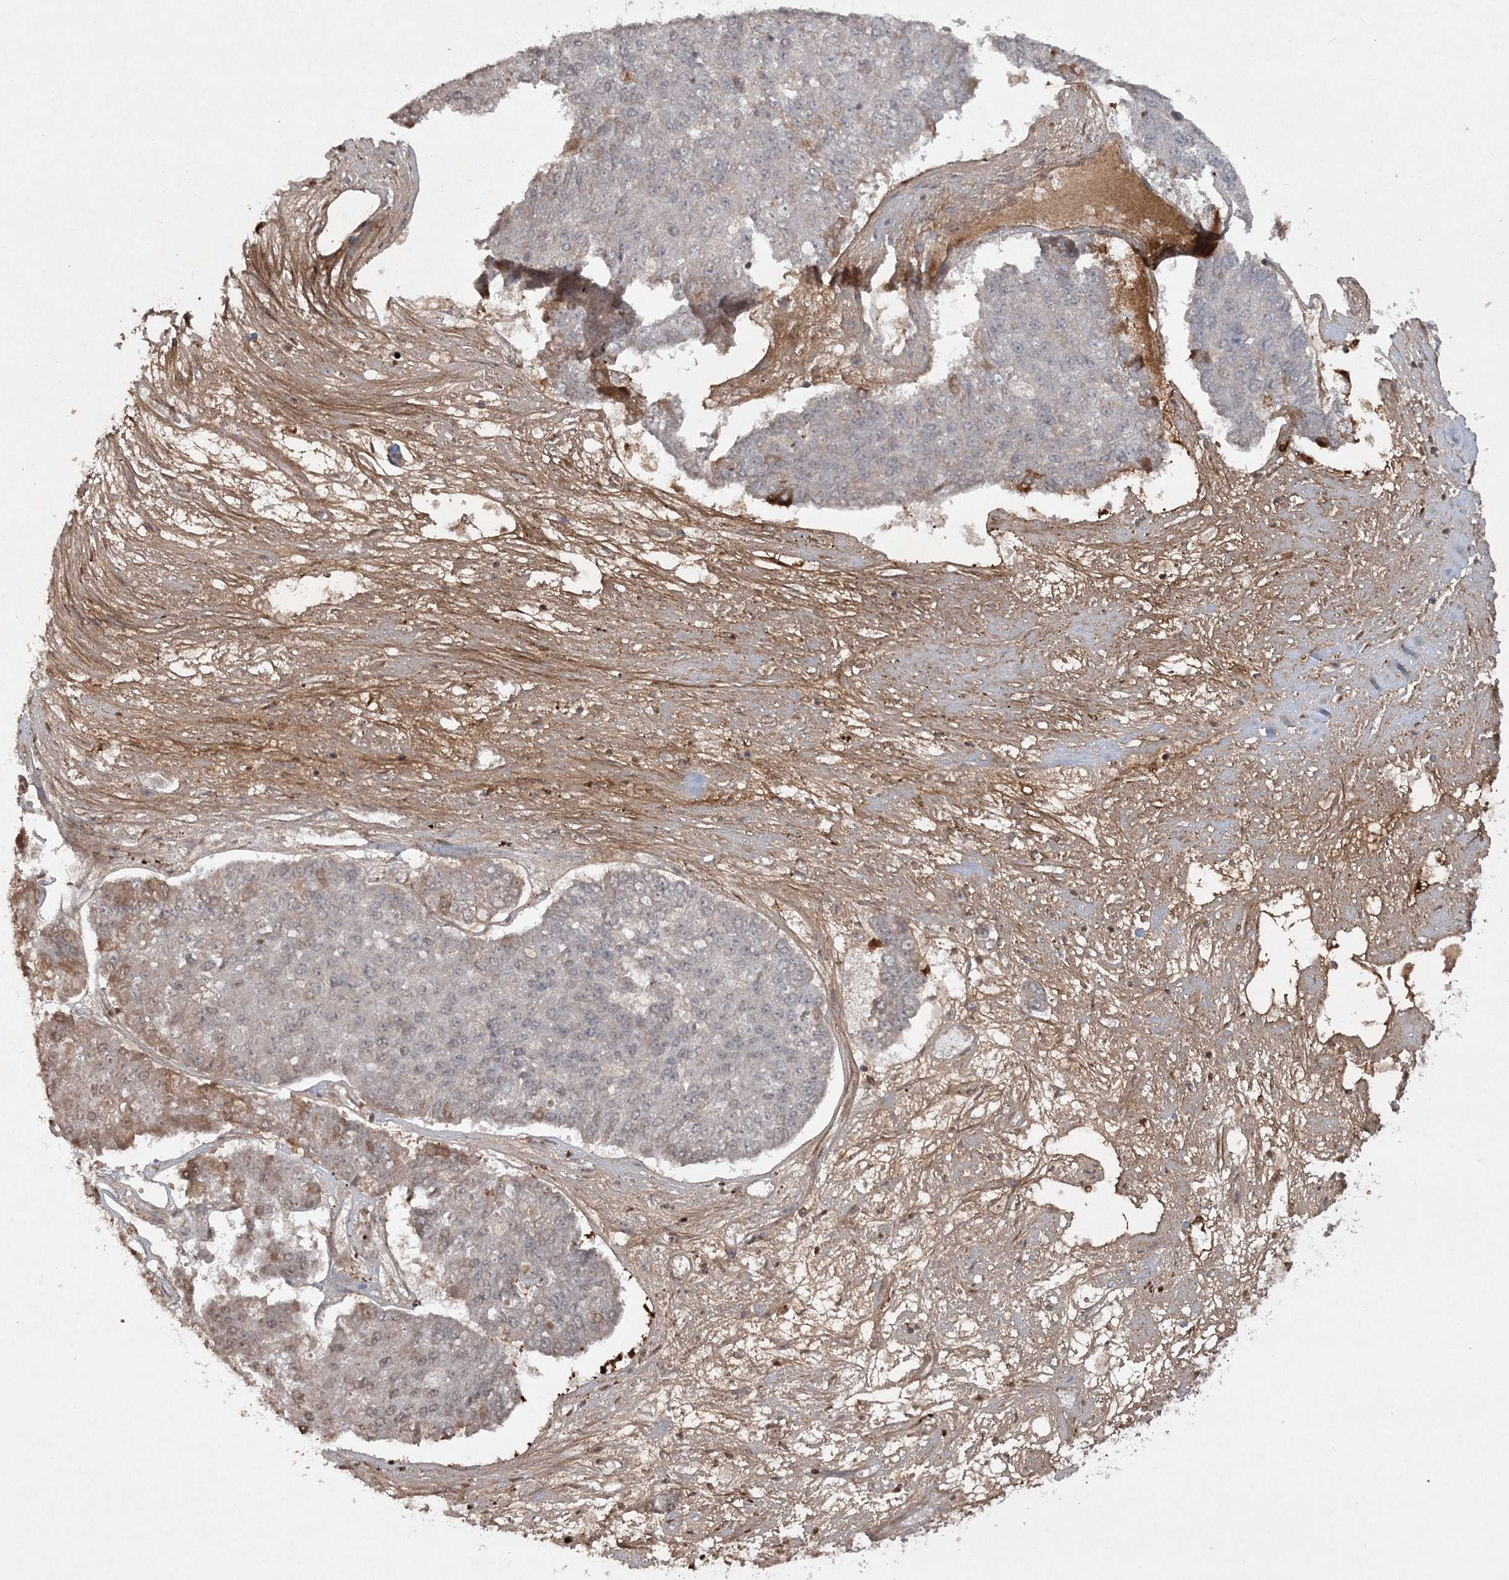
{"staining": {"intensity": "moderate", "quantity": "<25%", "location": "cytoplasmic/membranous"}, "tissue": "pancreatic cancer", "cell_type": "Tumor cells", "image_type": "cancer", "snomed": [{"axis": "morphology", "description": "Adenocarcinoma, NOS"}, {"axis": "topography", "description": "Pancreas"}], "caption": "Tumor cells reveal low levels of moderate cytoplasmic/membranous expression in approximately <25% of cells in human adenocarcinoma (pancreatic). The protein of interest is shown in brown color, while the nuclei are stained blue.", "gene": "TTC7A", "patient": {"sex": "male", "age": 50}}